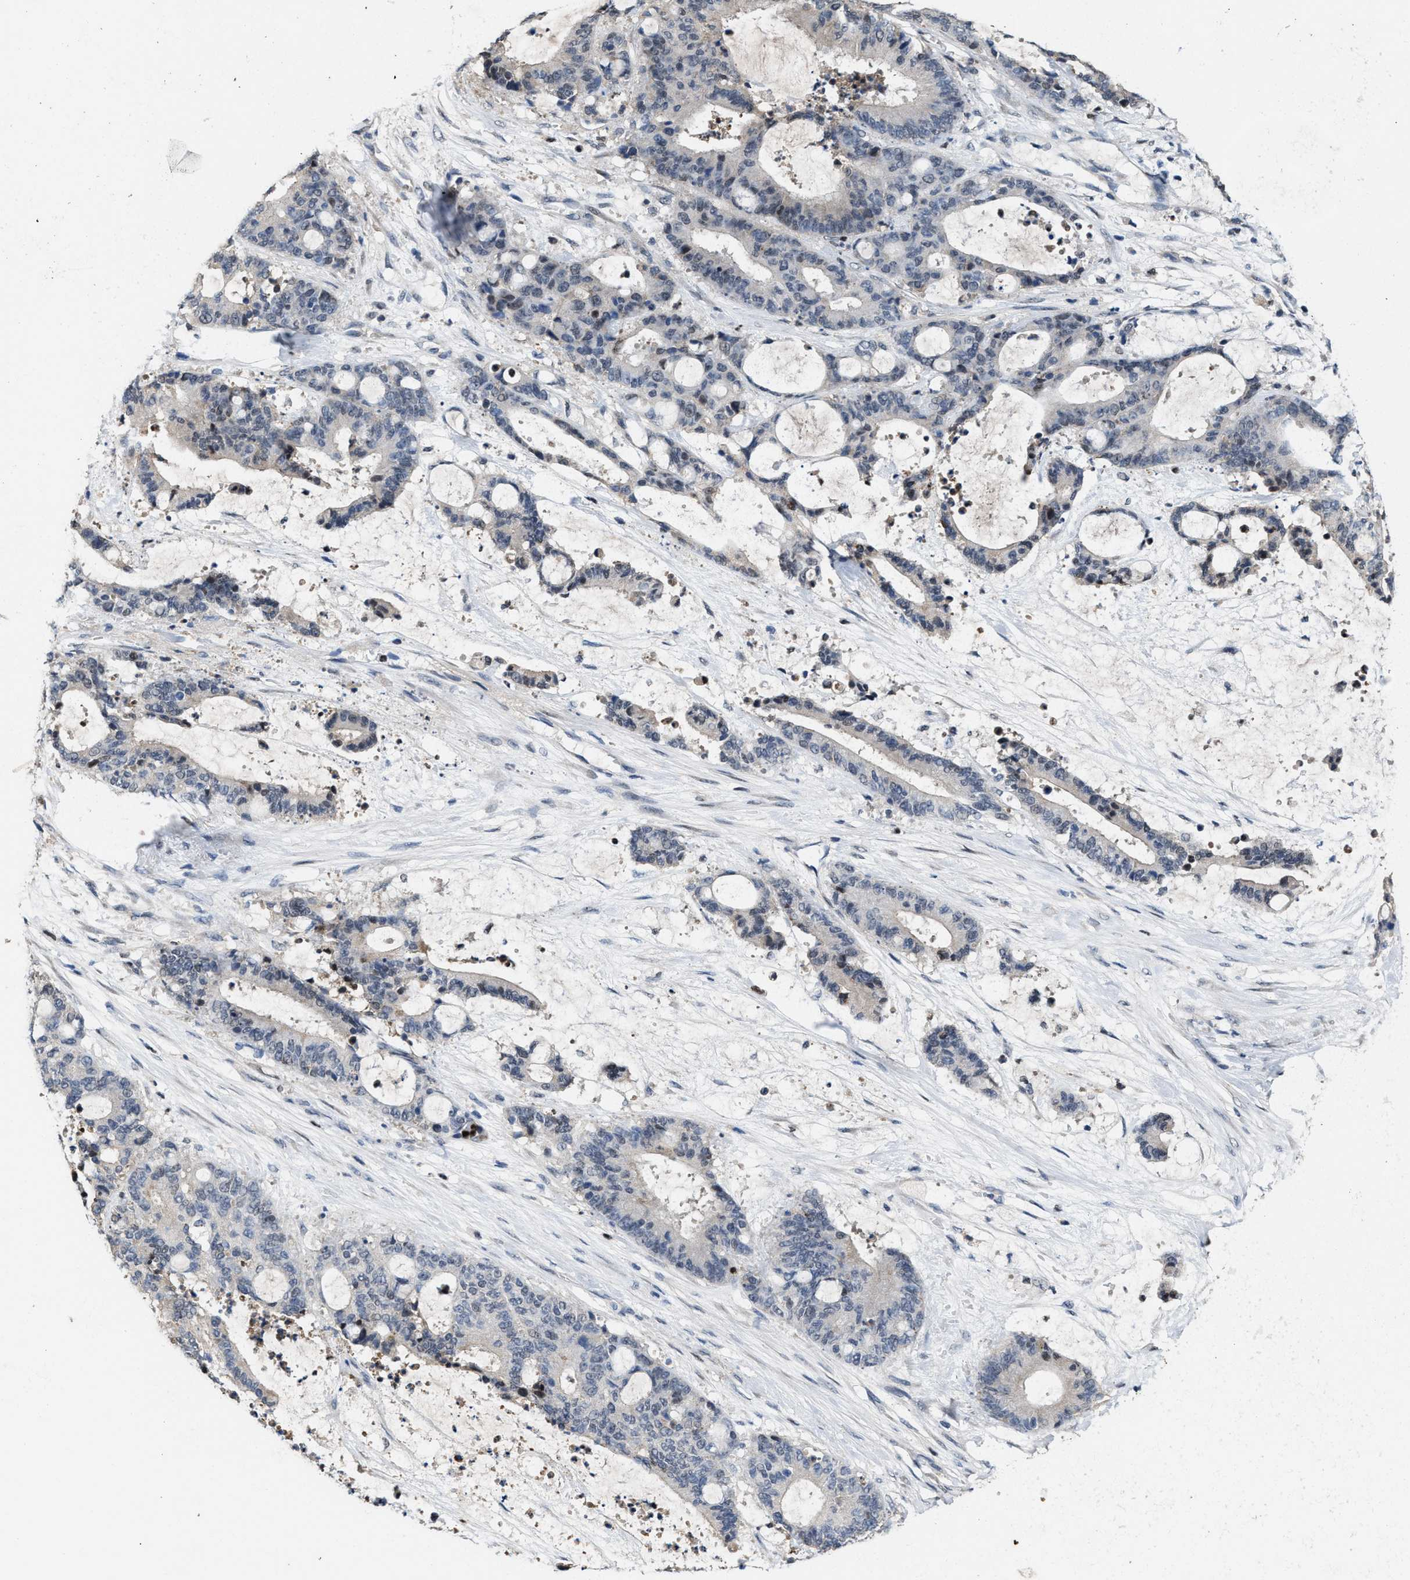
{"staining": {"intensity": "negative", "quantity": "none", "location": "none"}, "tissue": "liver cancer", "cell_type": "Tumor cells", "image_type": "cancer", "snomed": [{"axis": "morphology", "description": "Normal tissue, NOS"}, {"axis": "morphology", "description": "Cholangiocarcinoma"}, {"axis": "topography", "description": "Liver"}, {"axis": "topography", "description": "Peripheral nerve tissue"}], "caption": "A photomicrograph of human cholangiocarcinoma (liver) is negative for staining in tumor cells.", "gene": "ZNF20", "patient": {"sex": "female", "age": 73}}